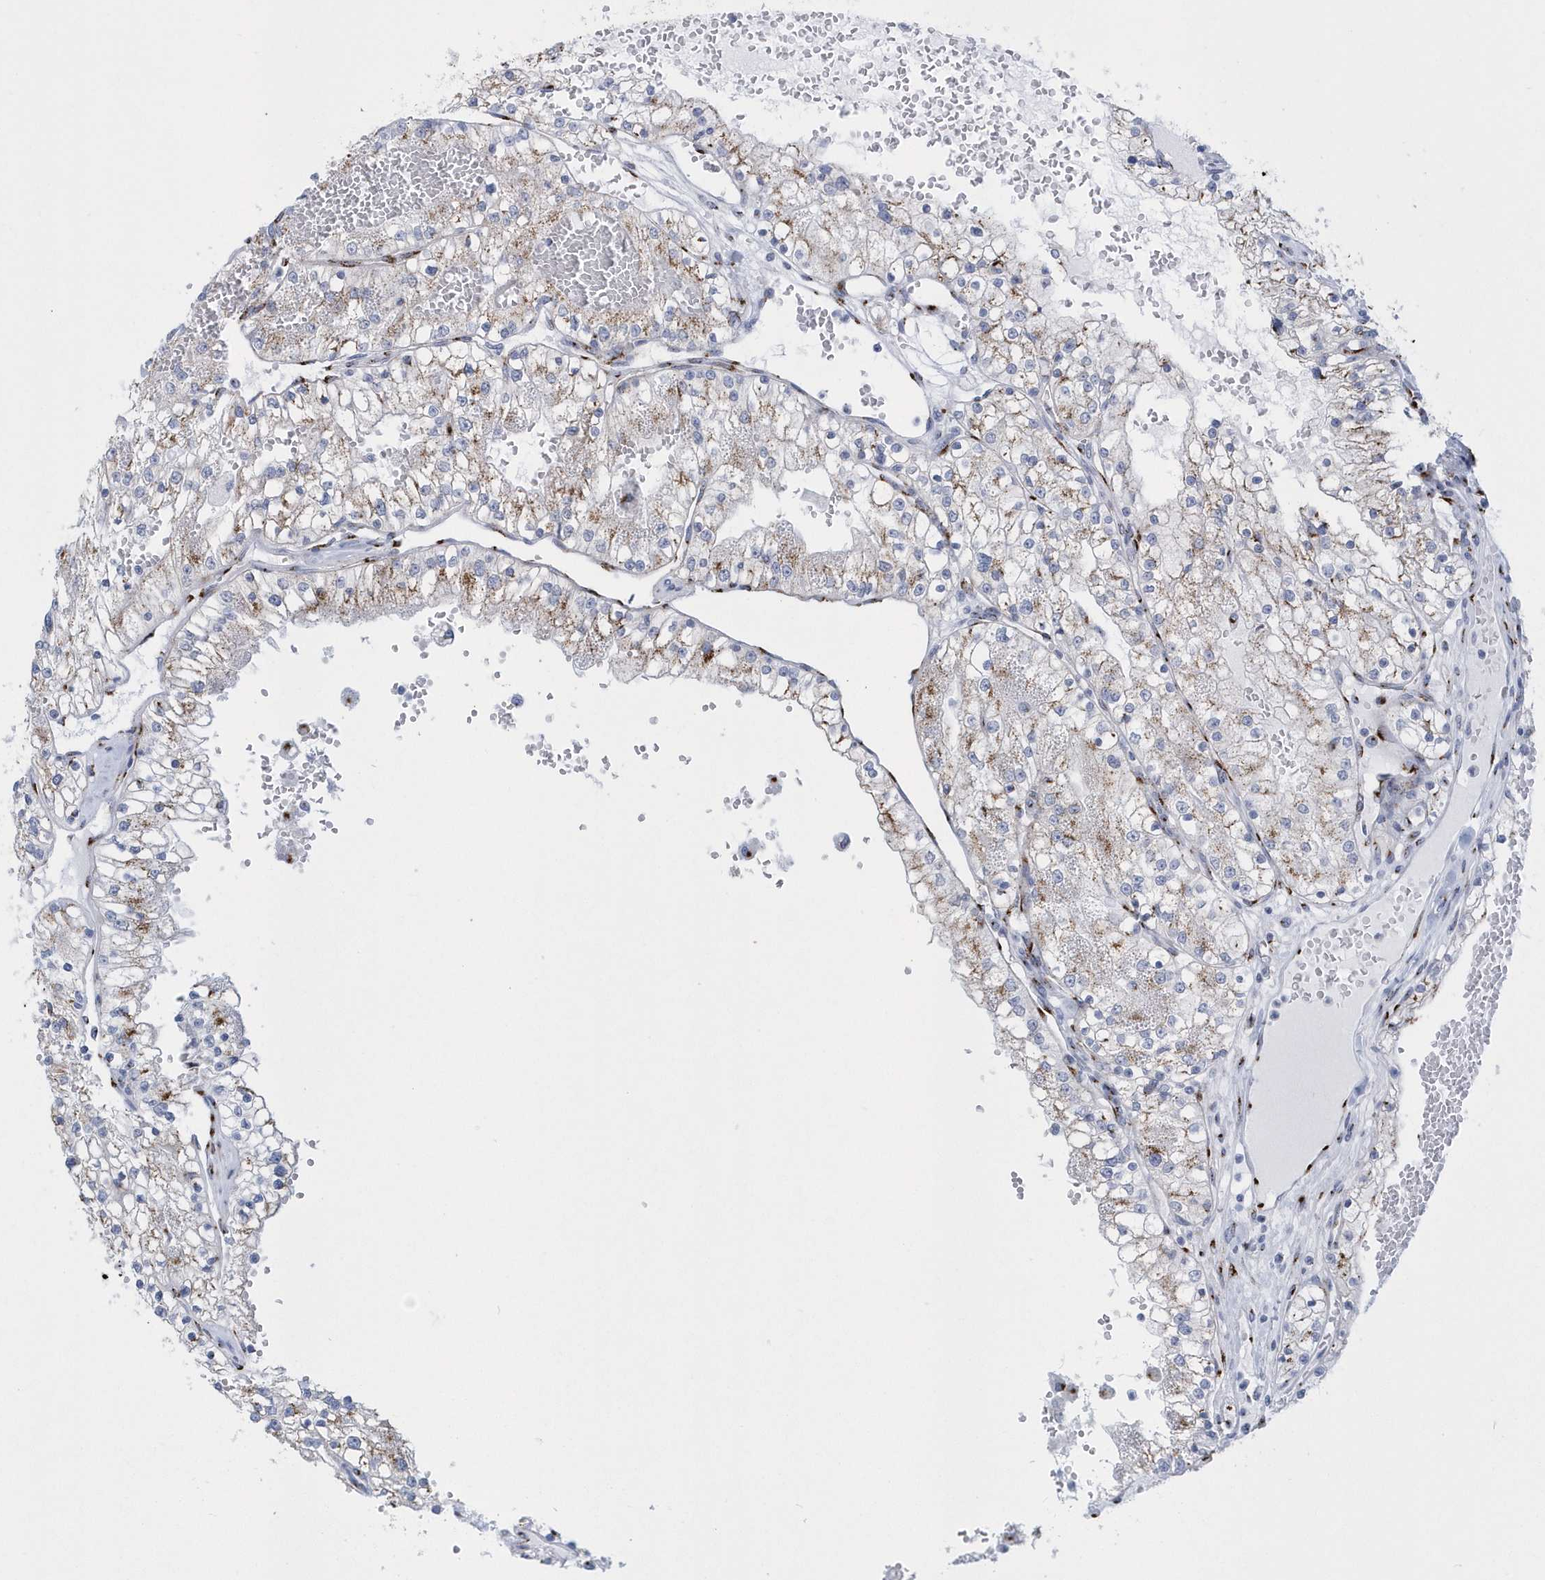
{"staining": {"intensity": "moderate", "quantity": "25%-75%", "location": "cytoplasmic/membranous"}, "tissue": "renal cancer", "cell_type": "Tumor cells", "image_type": "cancer", "snomed": [{"axis": "morphology", "description": "Normal tissue, NOS"}, {"axis": "morphology", "description": "Adenocarcinoma, NOS"}, {"axis": "topography", "description": "Kidney"}], "caption": "An image of human adenocarcinoma (renal) stained for a protein reveals moderate cytoplasmic/membranous brown staining in tumor cells.", "gene": "SLX9", "patient": {"sex": "male", "age": 68}}